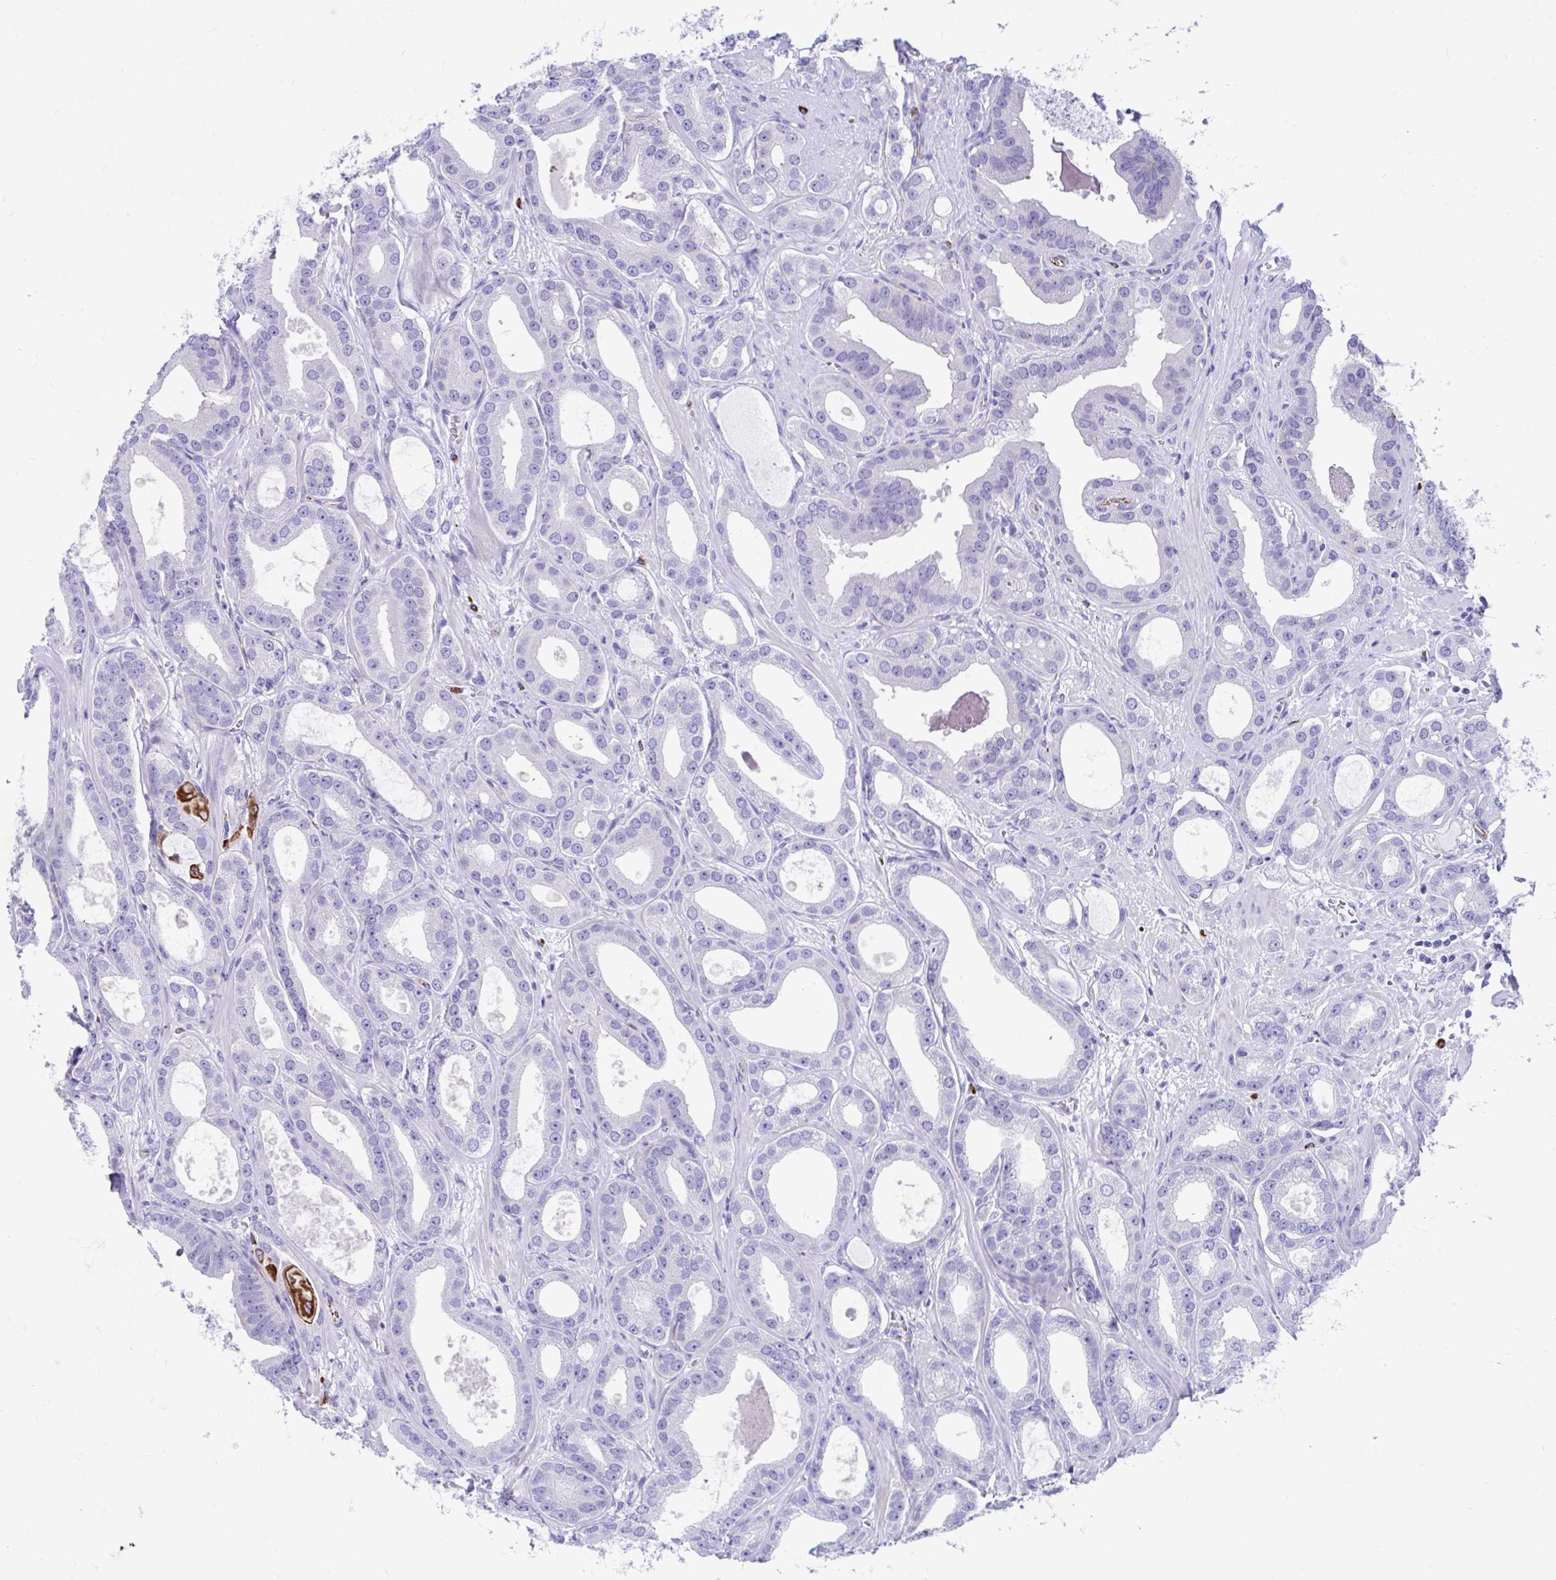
{"staining": {"intensity": "negative", "quantity": "none", "location": "none"}, "tissue": "prostate cancer", "cell_type": "Tumor cells", "image_type": "cancer", "snomed": [{"axis": "morphology", "description": "Adenocarcinoma, High grade"}, {"axis": "topography", "description": "Prostate"}], "caption": "Image shows no protein staining in tumor cells of prostate cancer (high-grade adenocarcinoma) tissue.", "gene": "ZNF699", "patient": {"sex": "male", "age": 65}}